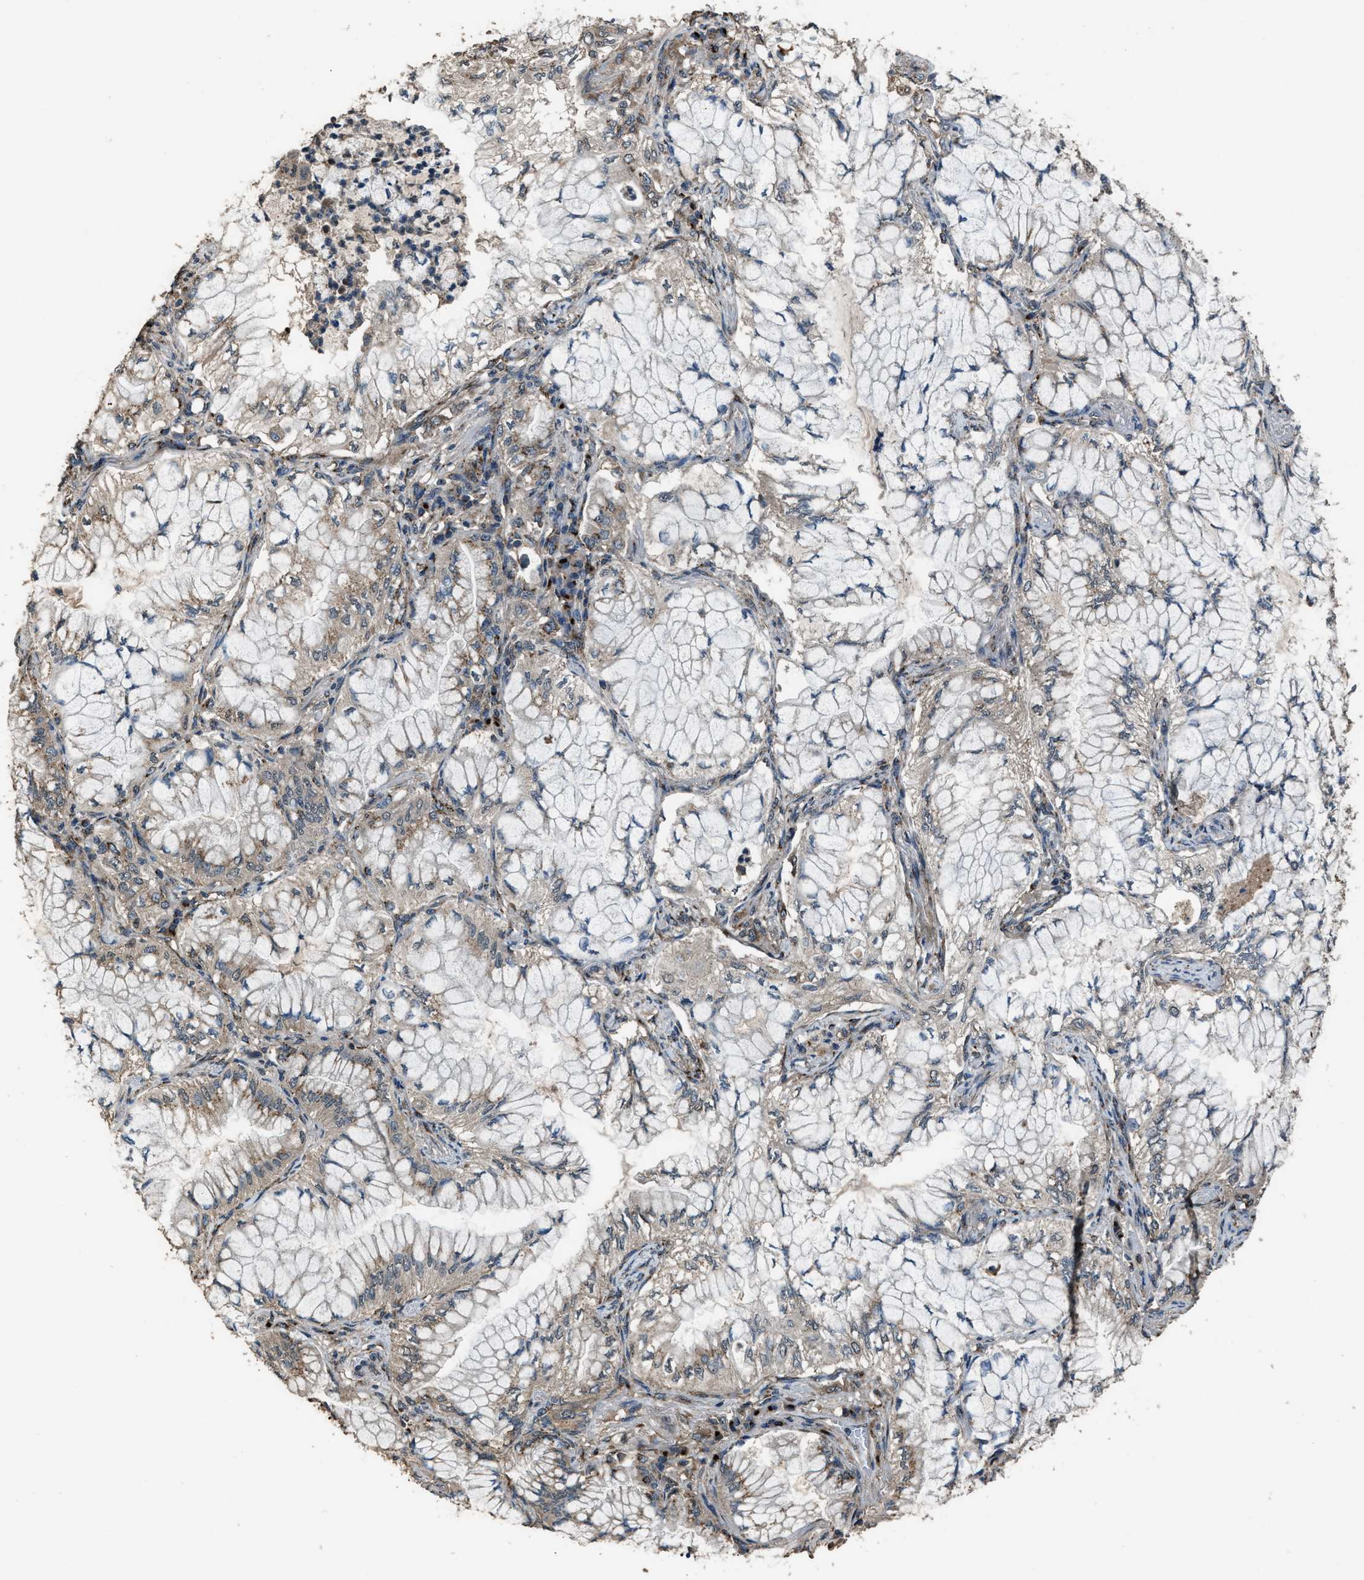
{"staining": {"intensity": "weak", "quantity": ">75%", "location": "cytoplasmic/membranous"}, "tissue": "lung cancer", "cell_type": "Tumor cells", "image_type": "cancer", "snomed": [{"axis": "morphology", "description": "Adenocarcinoma, NOS"}, {"axis": "topography", "description": "Lung"}], "caption": "Tumor cells show weak cytoplasmic/membranous staining in approximately >75% of cells in adenocarcinoma (lung).", "gene": "SLC38A10", "patient": {"sex": "female", "age": 70}}